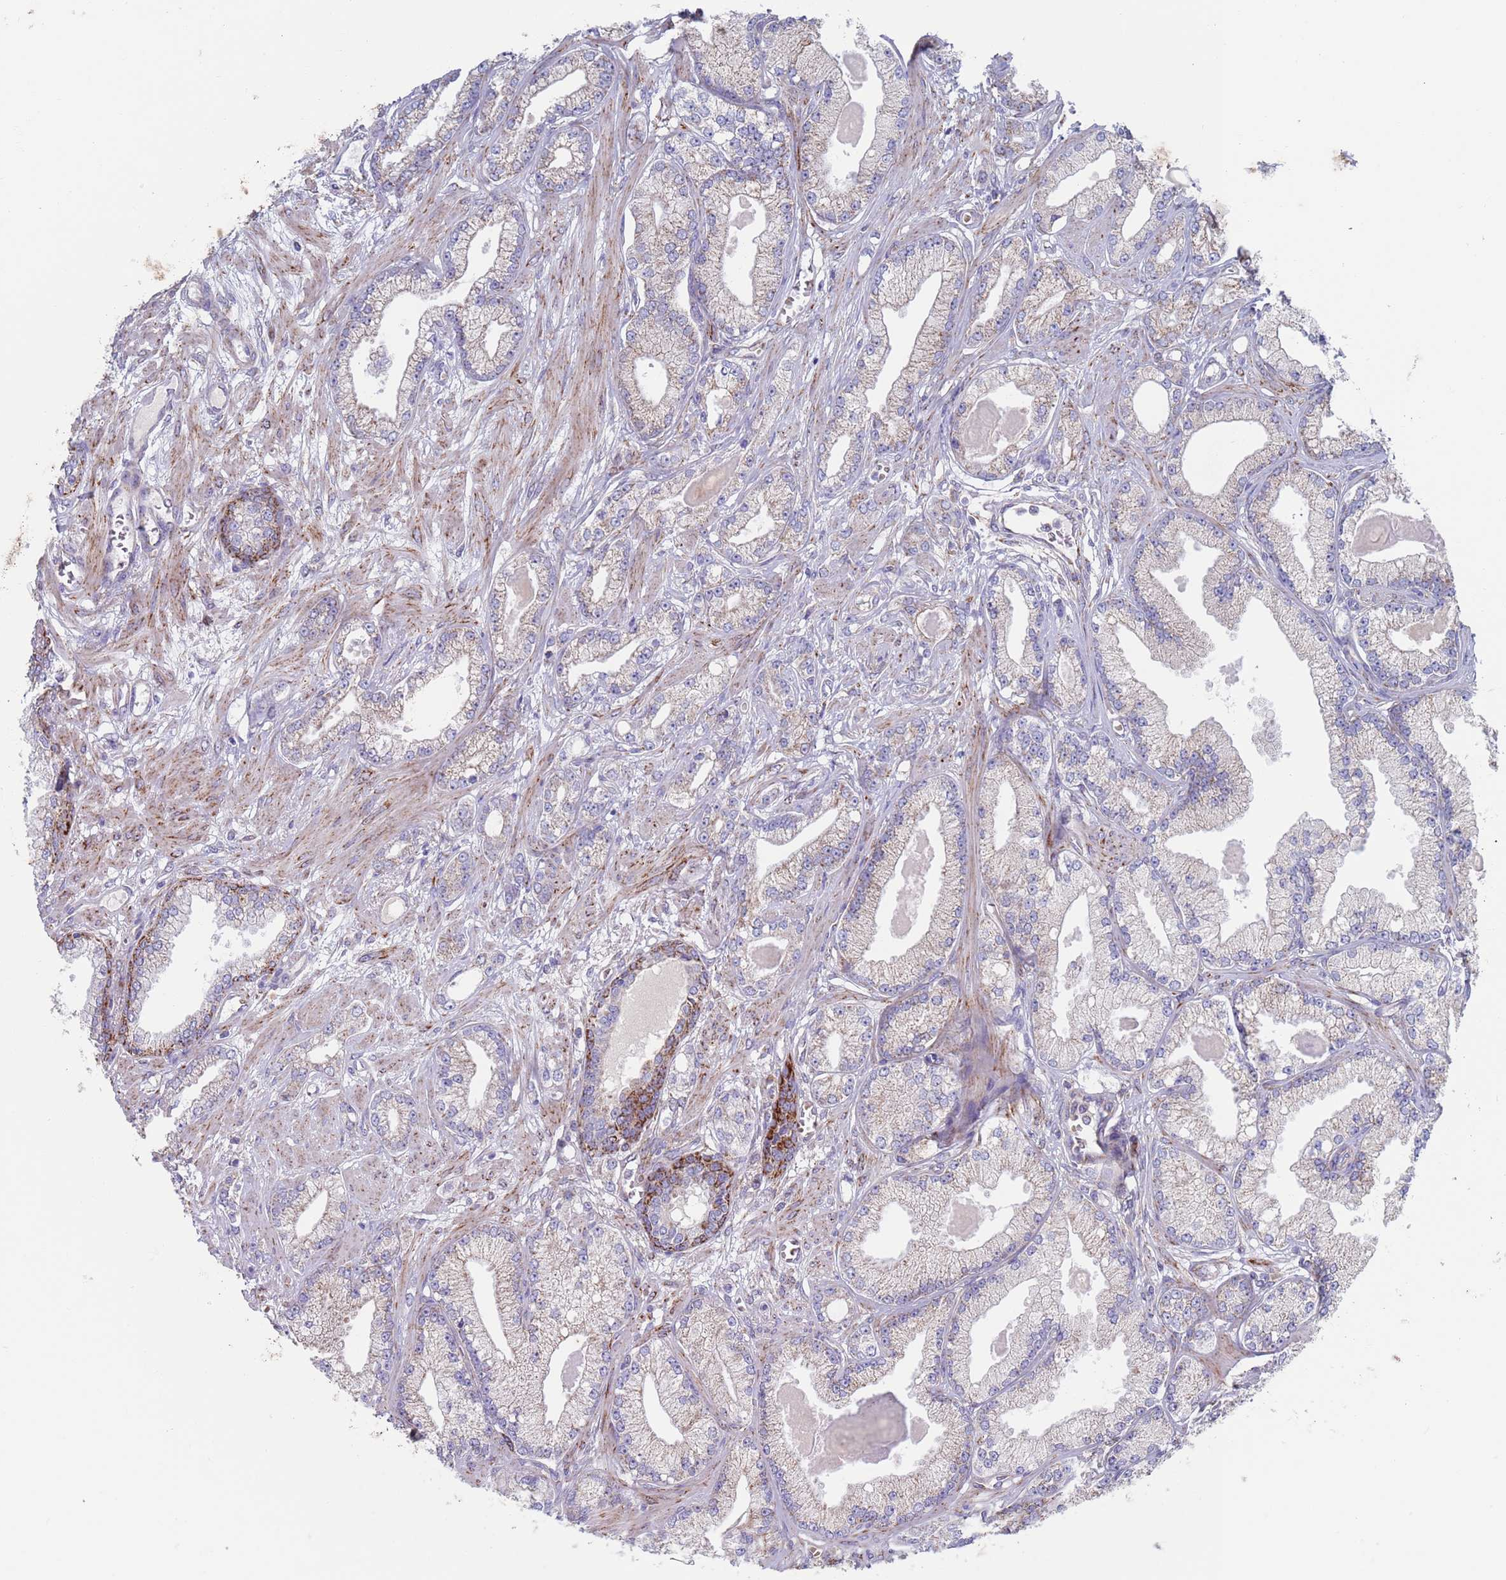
{"staining": {"intensity": "negative", "quantity": "none", "location": "none"}, "tissue": "prostate cancer", "cell_type": "Tumor cells", "image_type": "cancer", "snomed": [{"axis": "morphology", "description": "Adenocarcinoma, Low grade"}, {"axis": "topography", "description": "Prostate"}], "caption": "This is an immunohistochemistry micrograph of prostate low-grade adenocarcinoma. There is no staining in tumor cells.", "gene": "CHCHD6", "patient": {"sex": "male", "age": 64}}